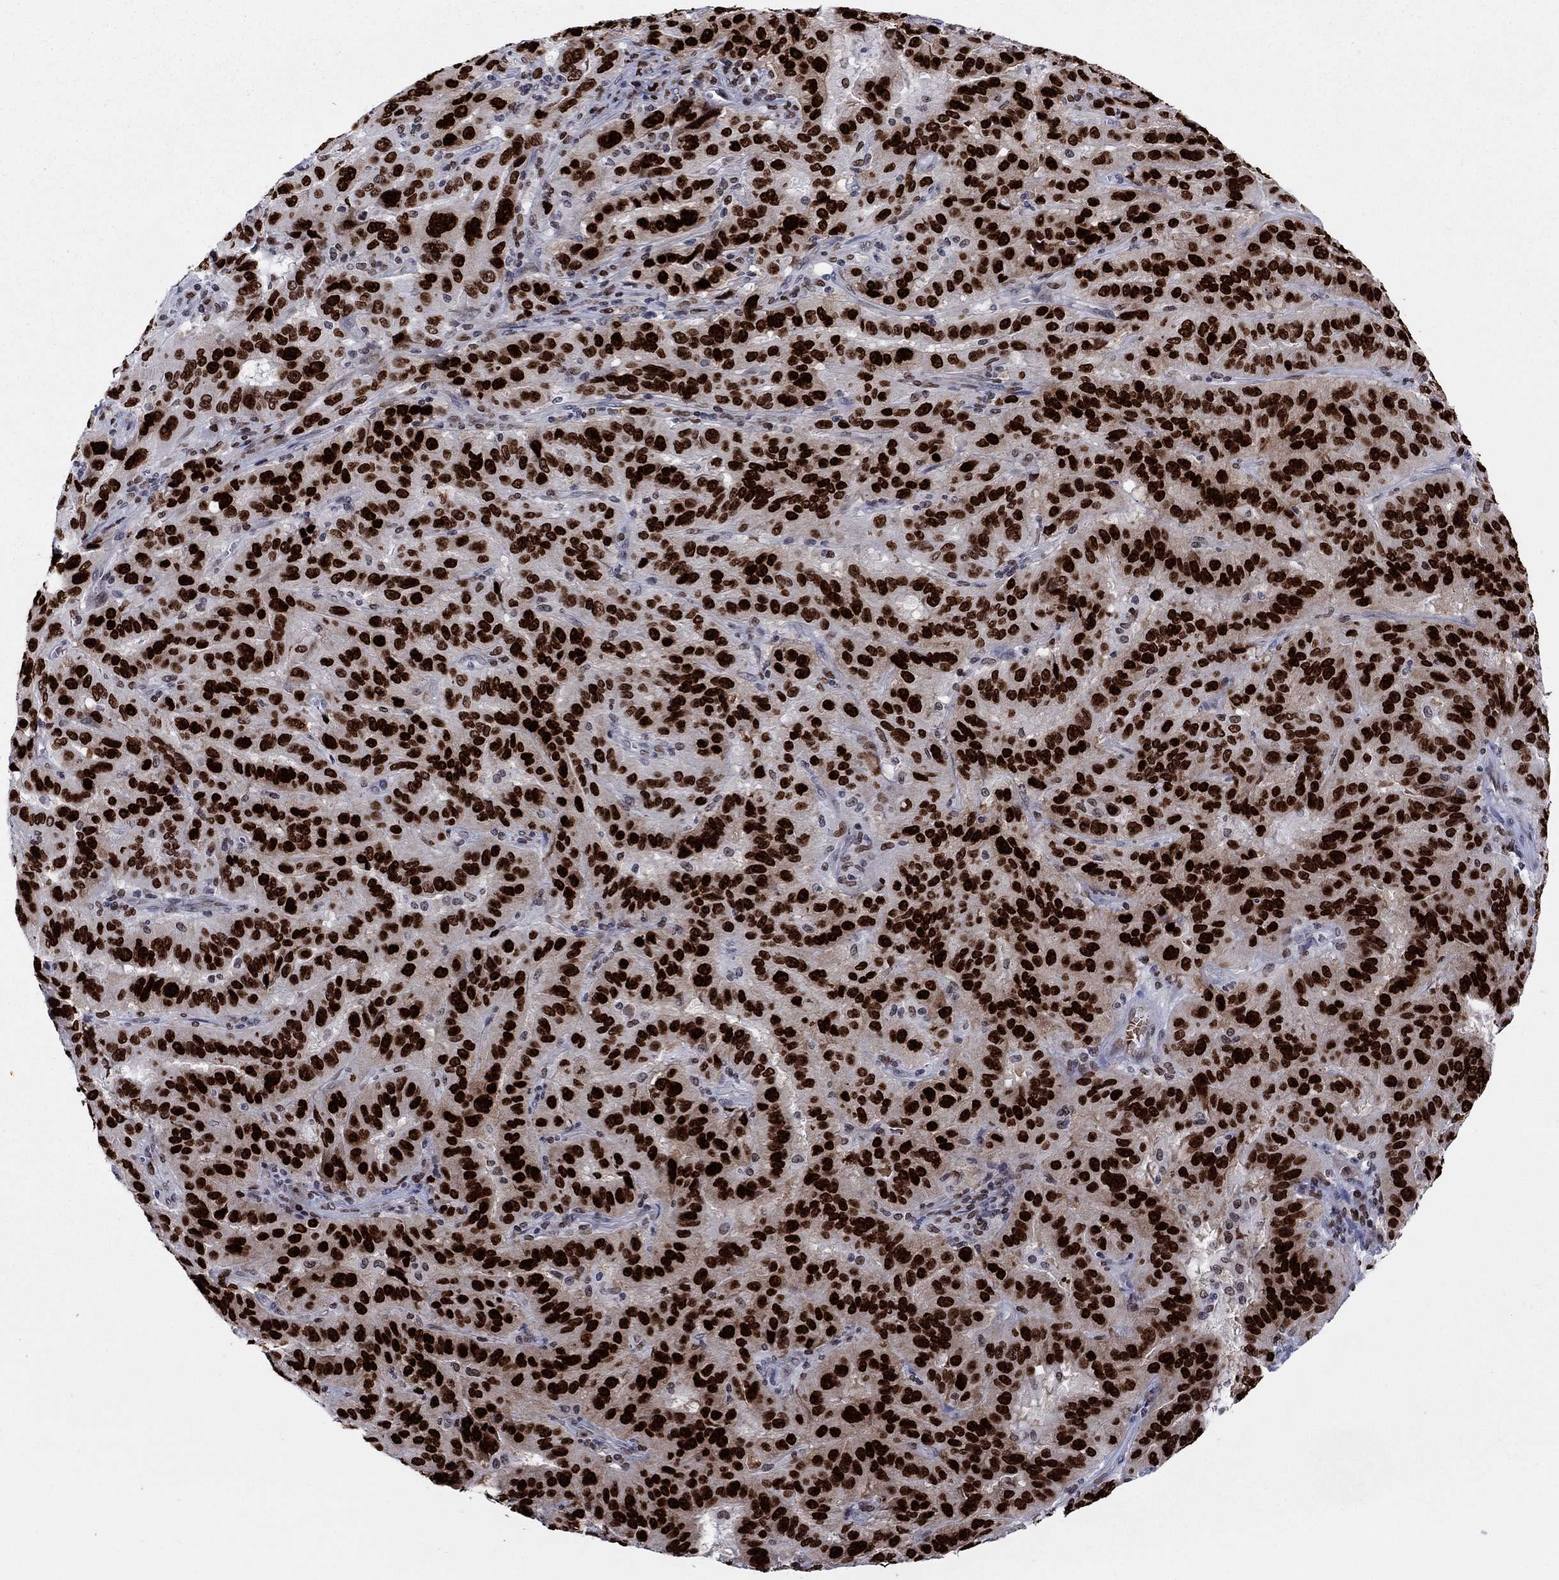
{"staining": {"intensity": "strong", "quantity": ">75%", "location": "nuclear"}, "tissue": "pancreatic cancer", "cell_type": "Tumor cells", "image_type": "cancer", "snomed": [{"axis": "morphology", "description": "Adenocarcinoma, NOS"}, {"axis": "topography", "description": "Pancreas"}], "caption": "A high-resolution micrograph shows immunohistochemistry (IHC) staining of pancreatic cancer (adenocarcinoma), which demonstrates strong nuclear positivity in approximately >75% of tumor cells.", "gene": "HMGA1", "patient": {"sex": "male", "age": 63}}